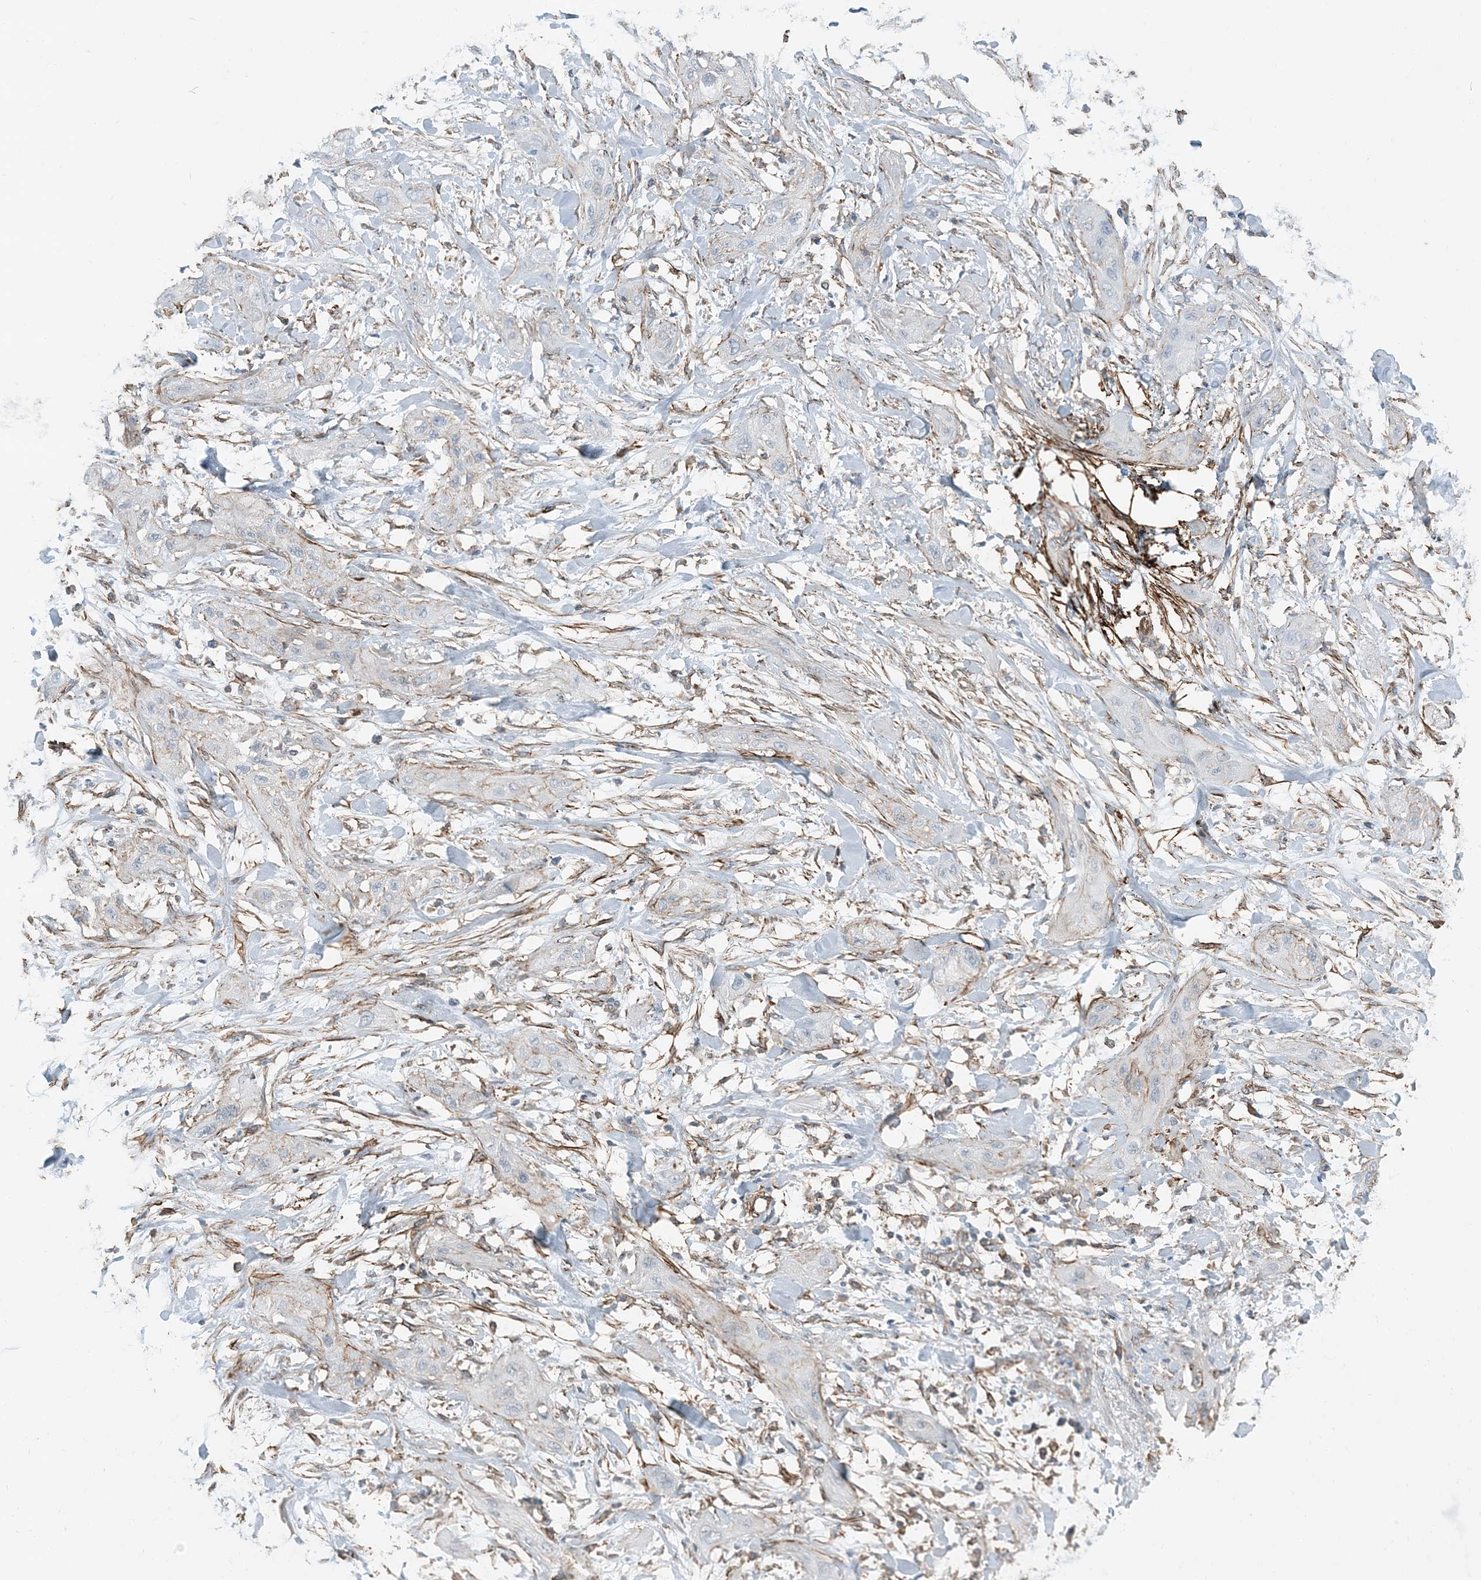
{"staining": {"intensity": "negative", "quantity": "none", "location": "none"}, "tissue": "lung cancer", "cell_type": "Tumor cells", "image_type": "cancer", "snomed": [{"axis": "morphology", "description": "Squamous cell carcinoma, NOS"}, {"axis": "topography", "description": "Lung"}], "caption": "The IHC micrograph has no significant positivity in tumor cells of squamous cell carcinoma (lung) tissue.", "gene": "APOBEC3C", "patient": {"sex": "female", "age": 47}}